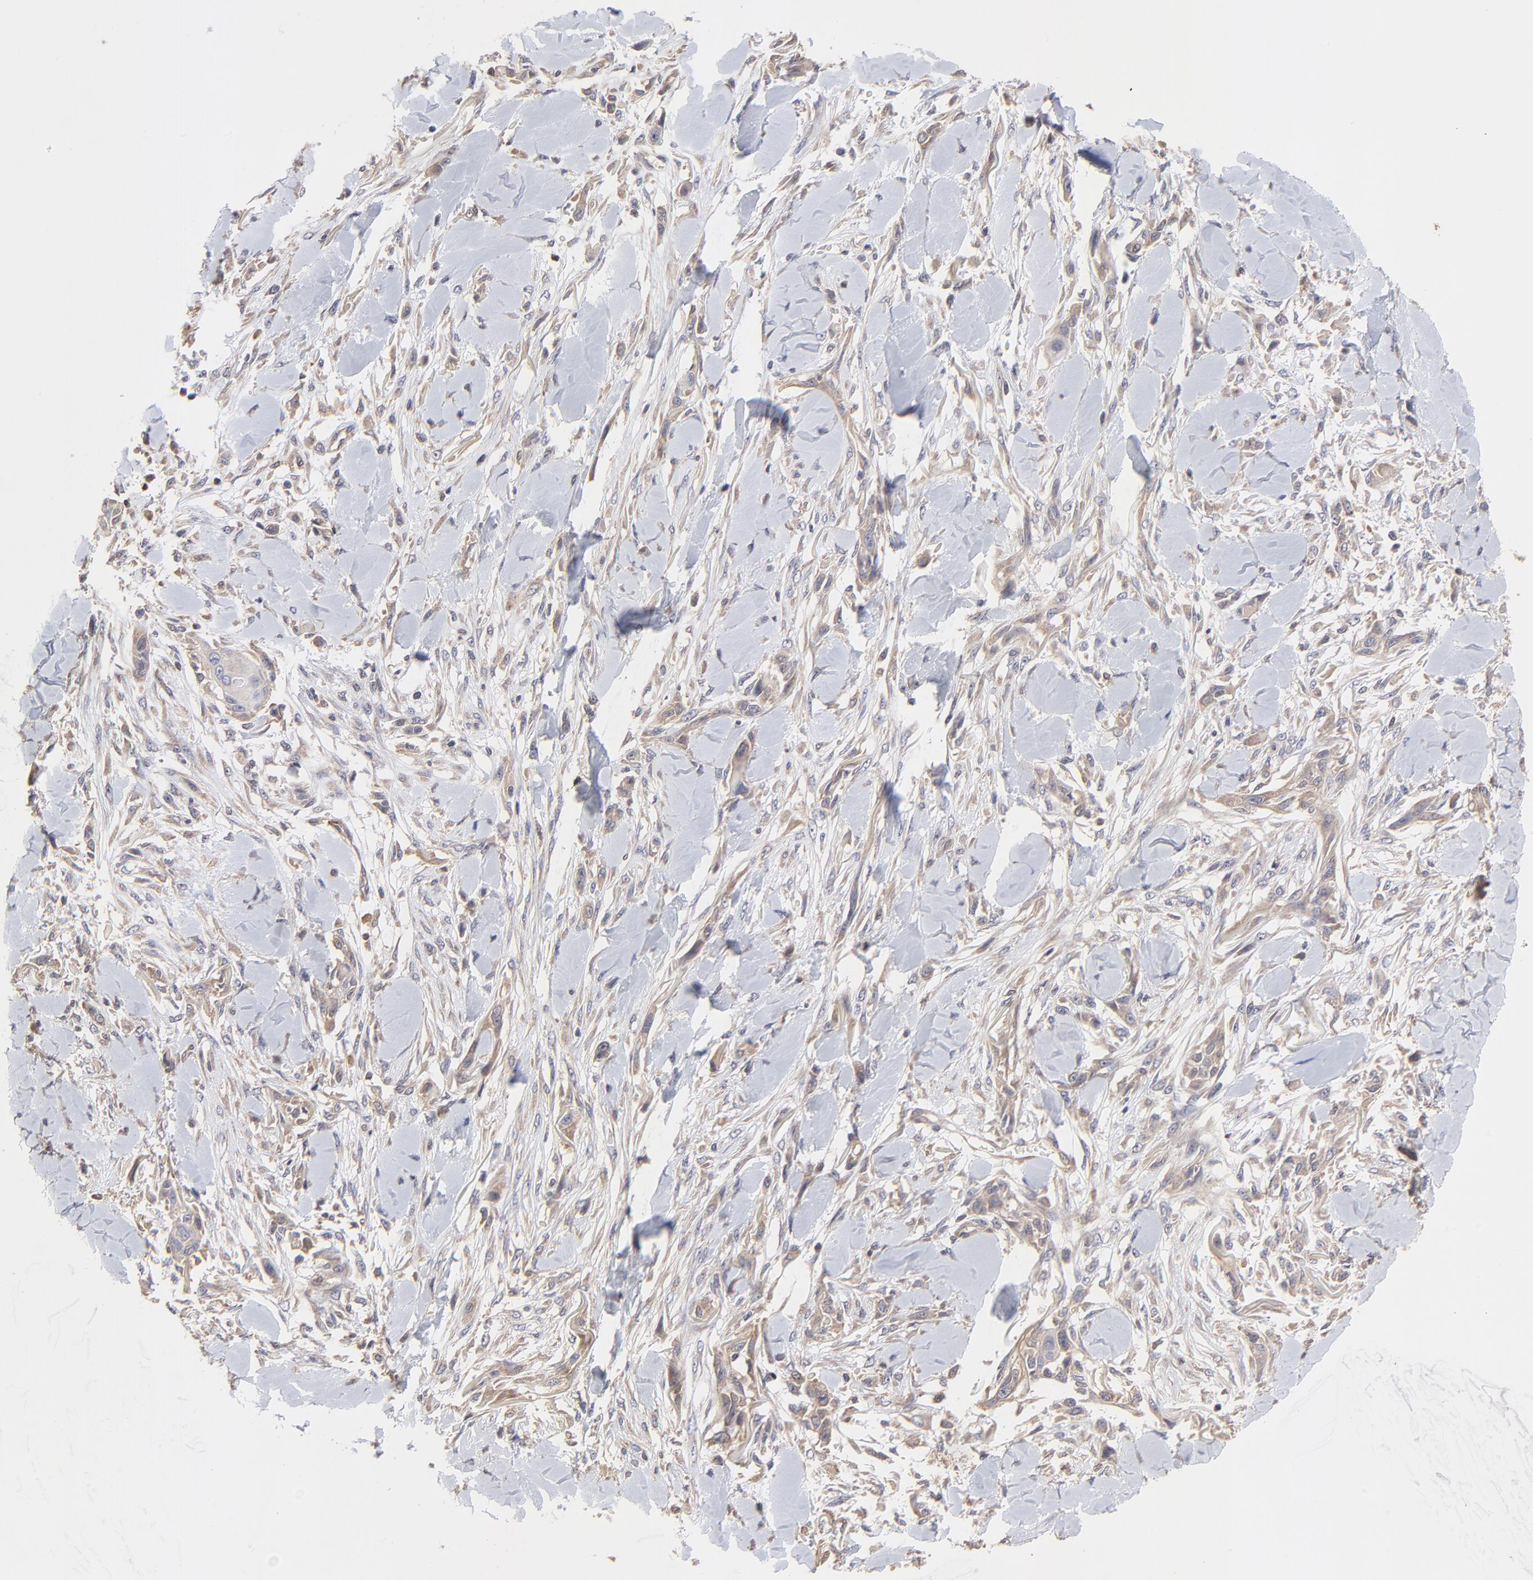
{"staining": {"intensity": "weak", "quantity": ">75%", "location": "cytoplasmic/membranous"}, "tissue": "skin cancer", "cell_type": "Tumor cells", "image_type": "cancer", "snomed": [{"axis": "morphology", "description": "Squamous cell carcinoma, NOS"}, {"axis": "topography", "description": "Skin"}], "caption": "The photomicrograph exhibits staining of squamous cell carcinoma (skin), revealing weak cytoplasmic/membranous protein positivity (brown color) within tumor cells. (DAB (3,3'-diaminobenzidine) IHC with brightfield microscopy, high magnification).", "gene": "PCMT1", "patient": {"sex": "female", "age": 59}}